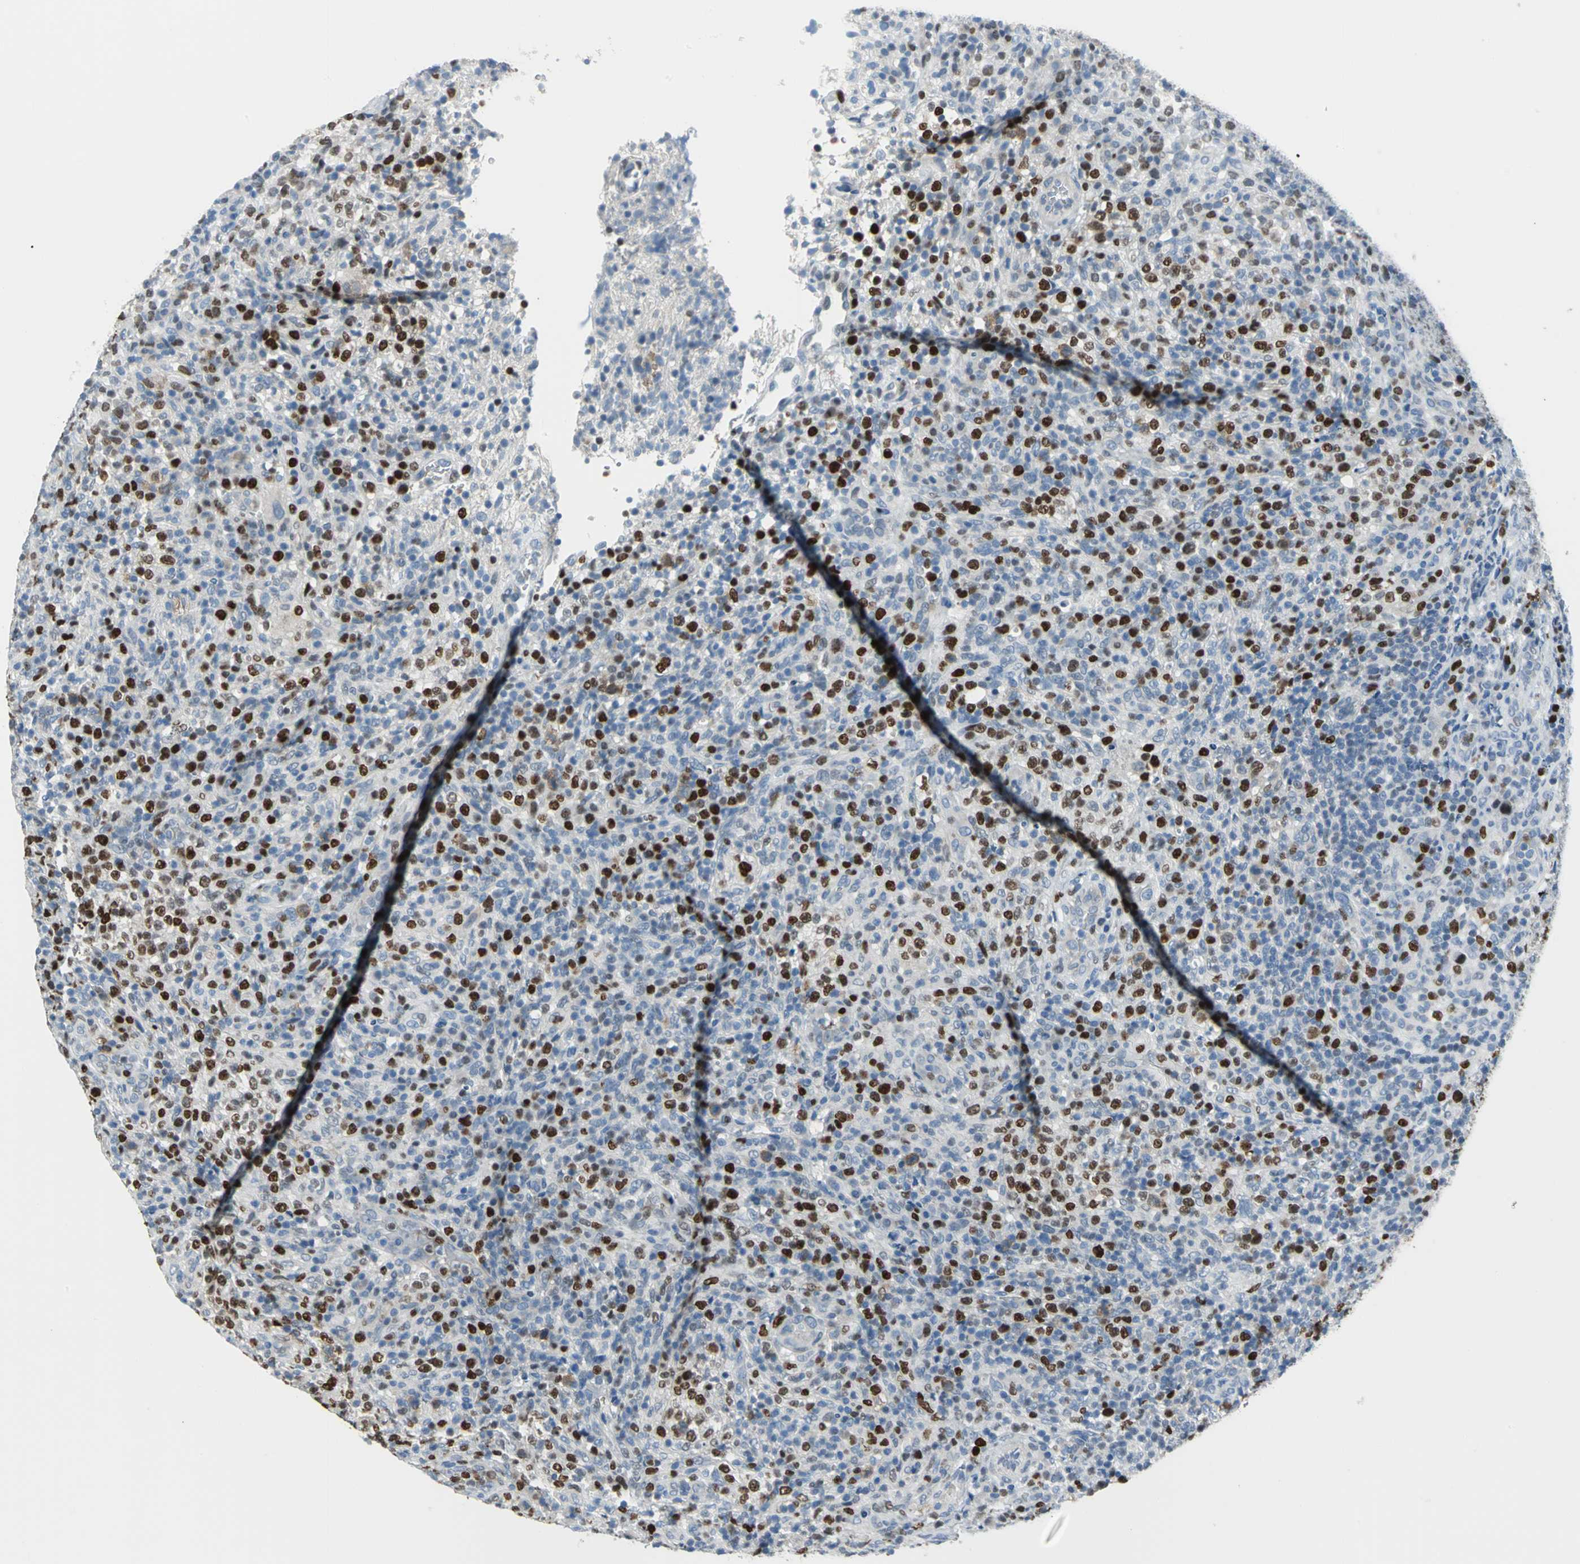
{"staining": {"intensity": "strong", "quantity": "25%-75%", "location": "nuclear"}, "tissue": "lymphoma", "cell_type": "Tumor cells", "image_type": "cancer", "snomed": [{"axis": "morphology", "description": "Malignant lymphoma, non-Hodgkin's type, High grade"}, {"axis": "topography", "description": "Lymph node"}], "caption": "Protein expression analysis of lymphoma exhibits strong nuclear staining in about 25%-75% of tumor cells. Ihc stains the protein of interest in brown and the nuclei are stained blue.", "gene": "MCM3", "patient": {"sex": "female", "age": 76}}